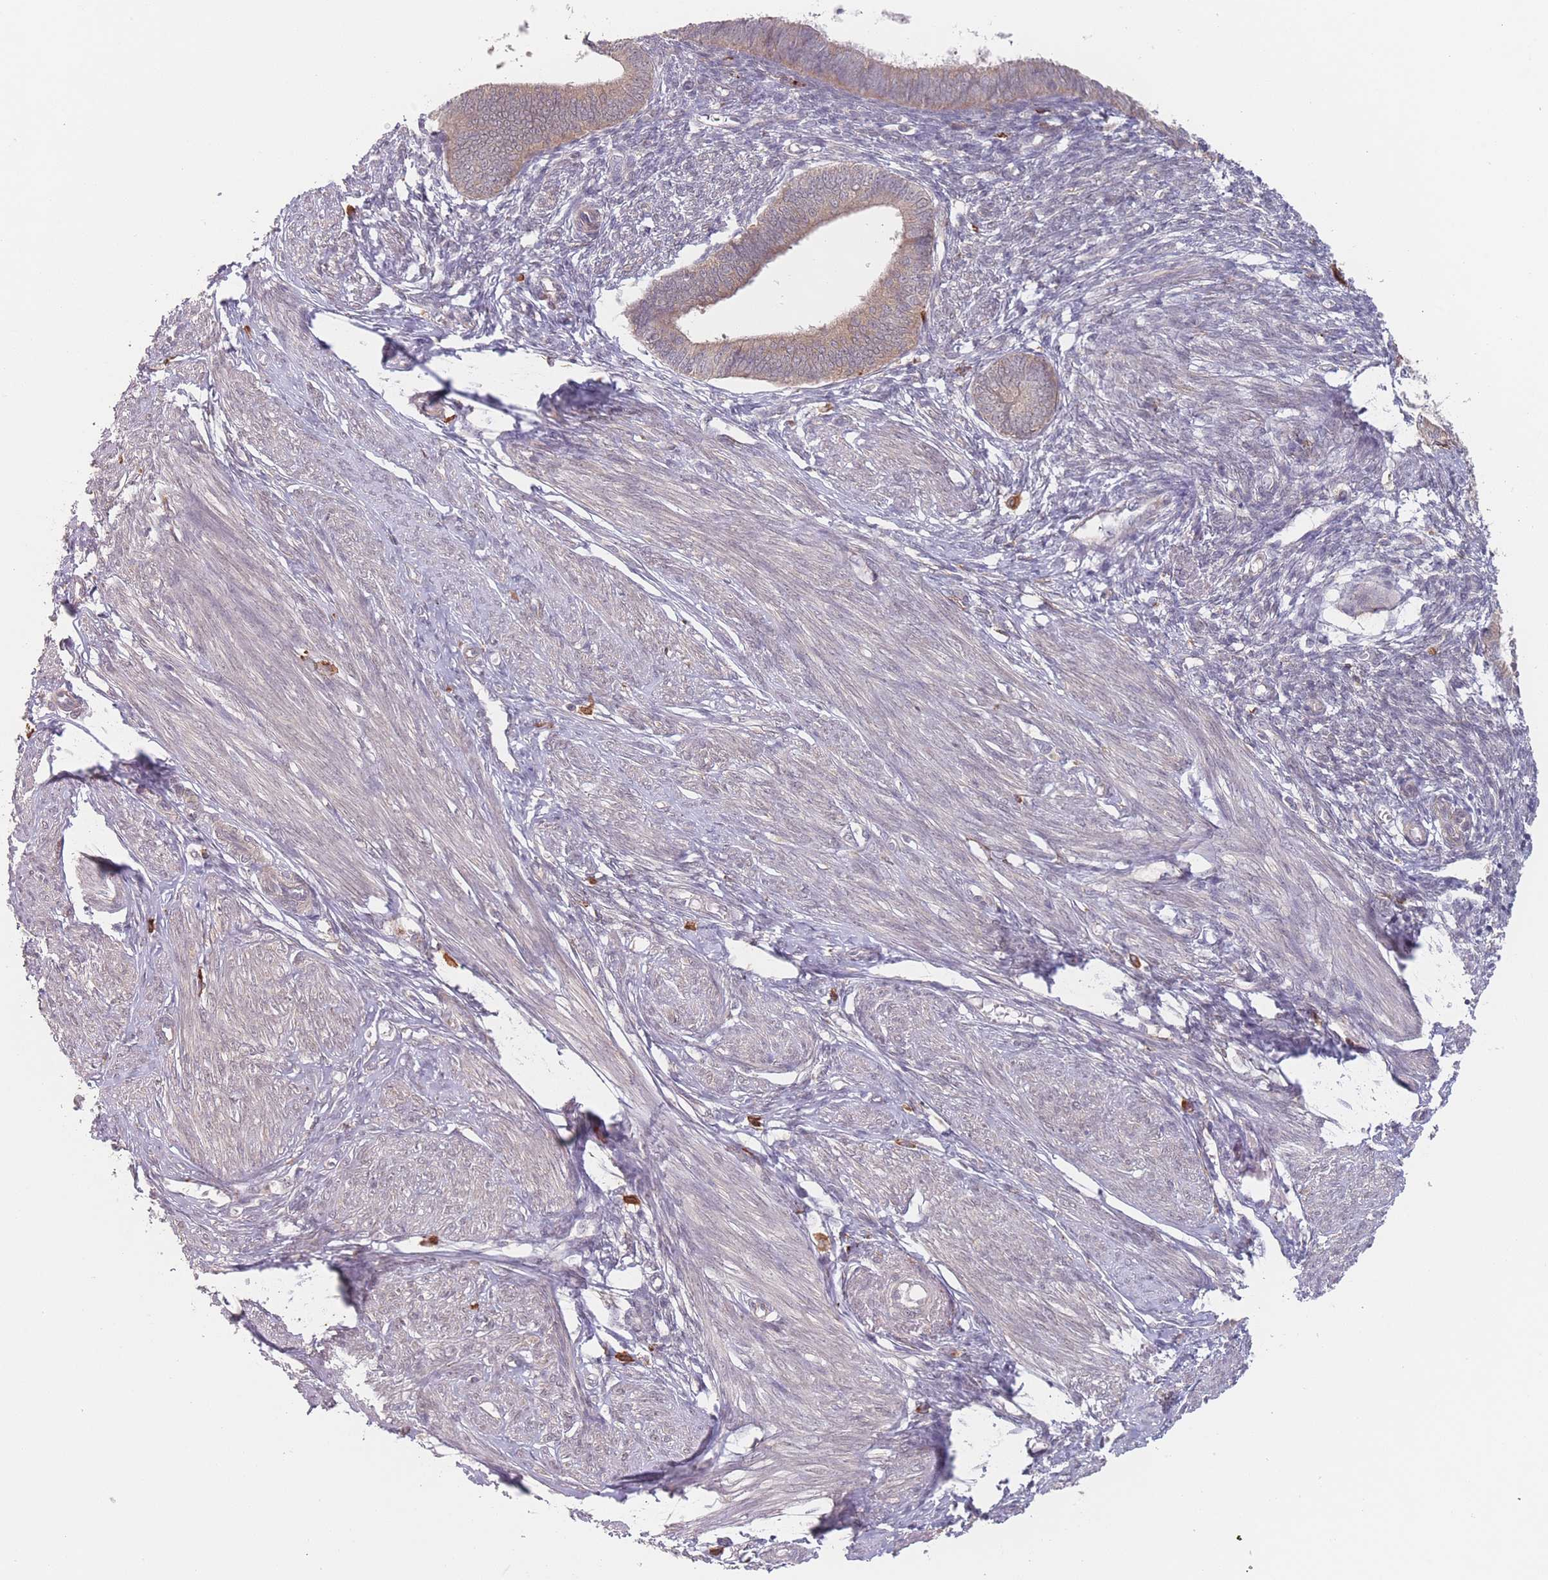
{"staining": {"intensity": "negative", "quantity": "none", "location": "none"}, "tissue": "endometrium", "cell_type": "Cells in endometrial stroma", "image_type": "normal", "snomed": [{"axis": "morphology", "description": "Normal tissue, NOS"}, {"axis": "topography", "description": "Endometrium"}], "caption": "Immunohistochemistry photomicrograph of benign human endometrium stained for a protein (brown), which shows no staining in cells in endometrial stroma.", "gene": "PPM1A", "patient": {"sex": "female", "age": 46}}